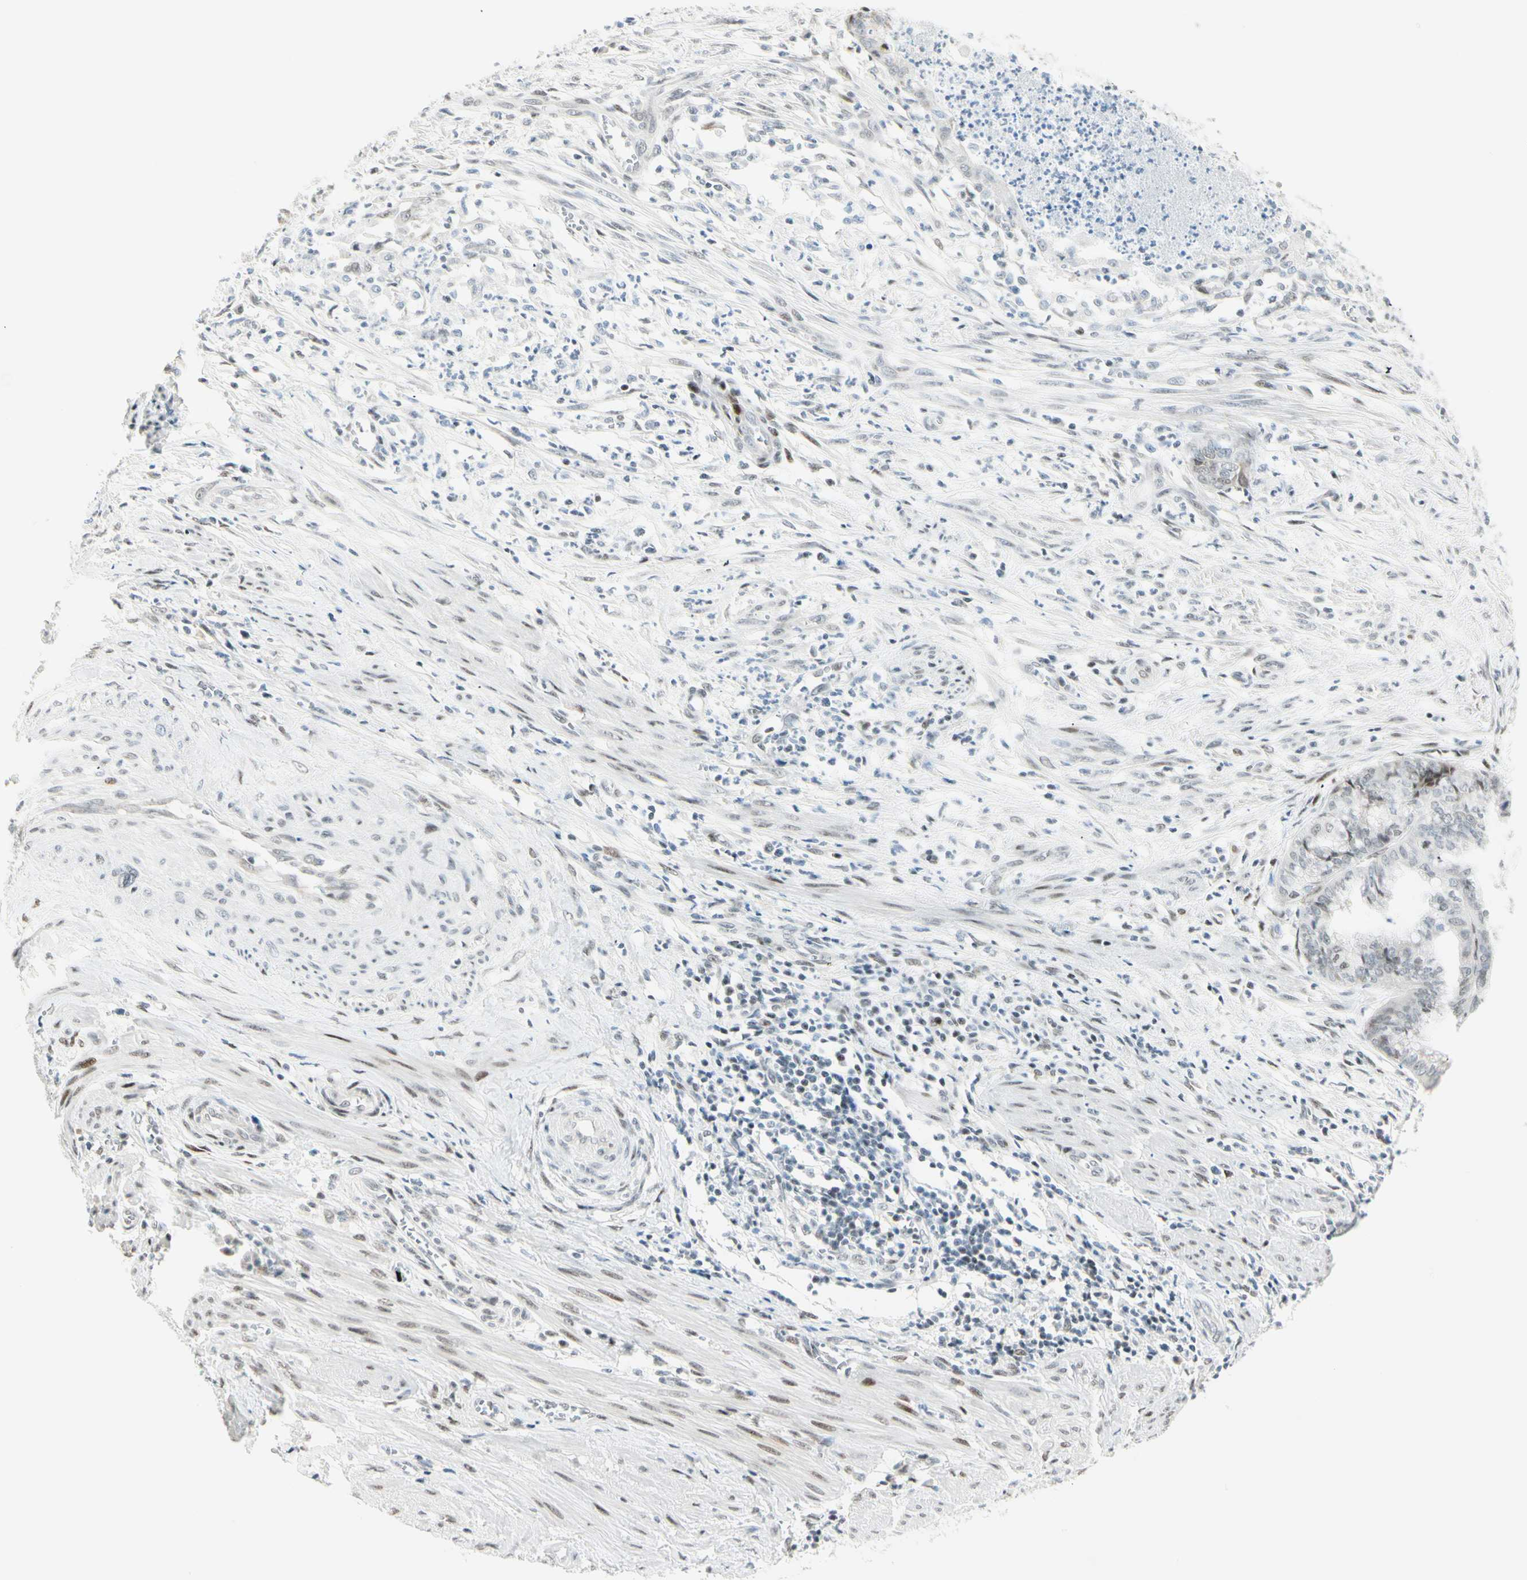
{"staining": {"intensity": "weak", "quantity": "<25%", "location": "nuclear"}, "tissue": "endometrial cancer", "cell_type": "Tumor cells", "image_type": "cancer", "snomed": [{"axis": "morphology", "description": "Adenocarcinoma, NOS"}, {"axis": "topography", "description": "Endometrium"}], "caption": "Tumor cells show no significant protein staining in adenocarcinoma (endometrial).", "gene": "PKNOX1", "patient": {"sex": "female", "age": 79}}